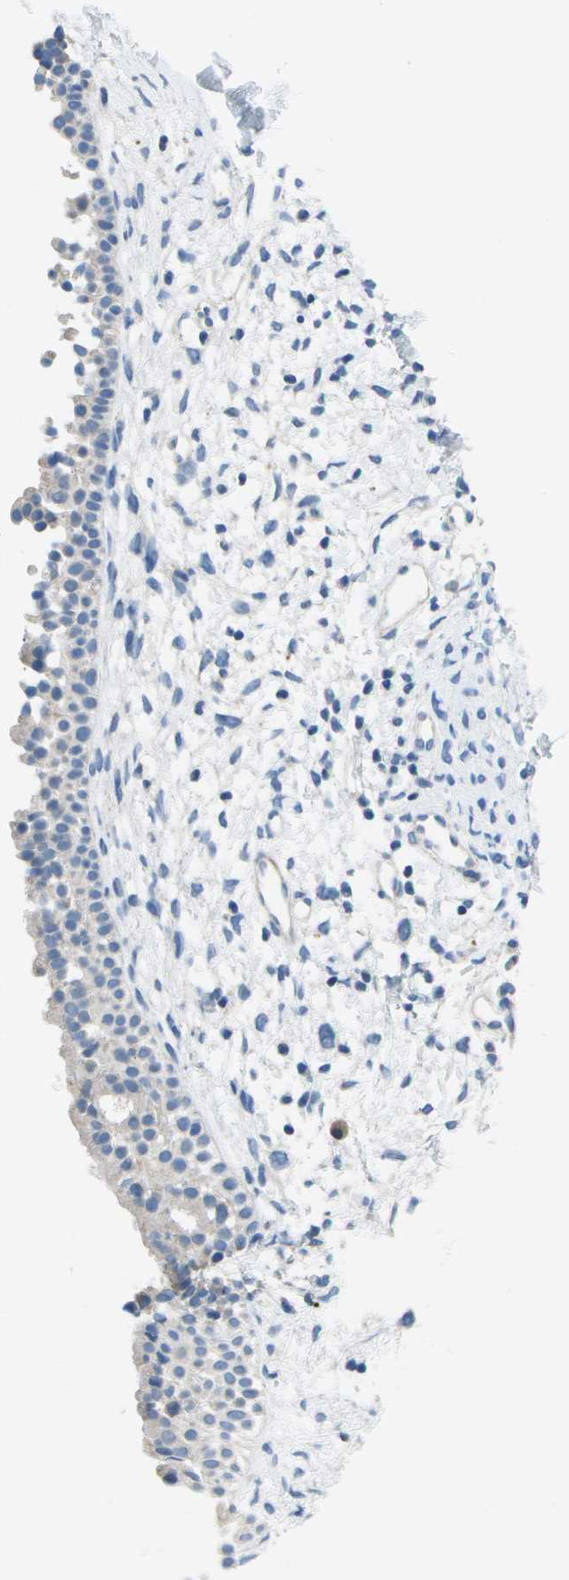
{"staining": {"intensity": "negative", "quantity": "none", "location": "none"}, "tissue": "nasopharynx", "cell_type": "Respiratory epithelial cells", "image_type": "normal", "snomed": [{"axis": "morphology", "description": "Normal tissue, NOS"}, {"axis": "topography", "description": "Nasopharynx"}], "caption": "Protein analysis of normal nasopharynx exhibits no significant expression in respiratory epithelial cells.", "gene": "DCT", "patient": {"sex": "male", "age": 22}}